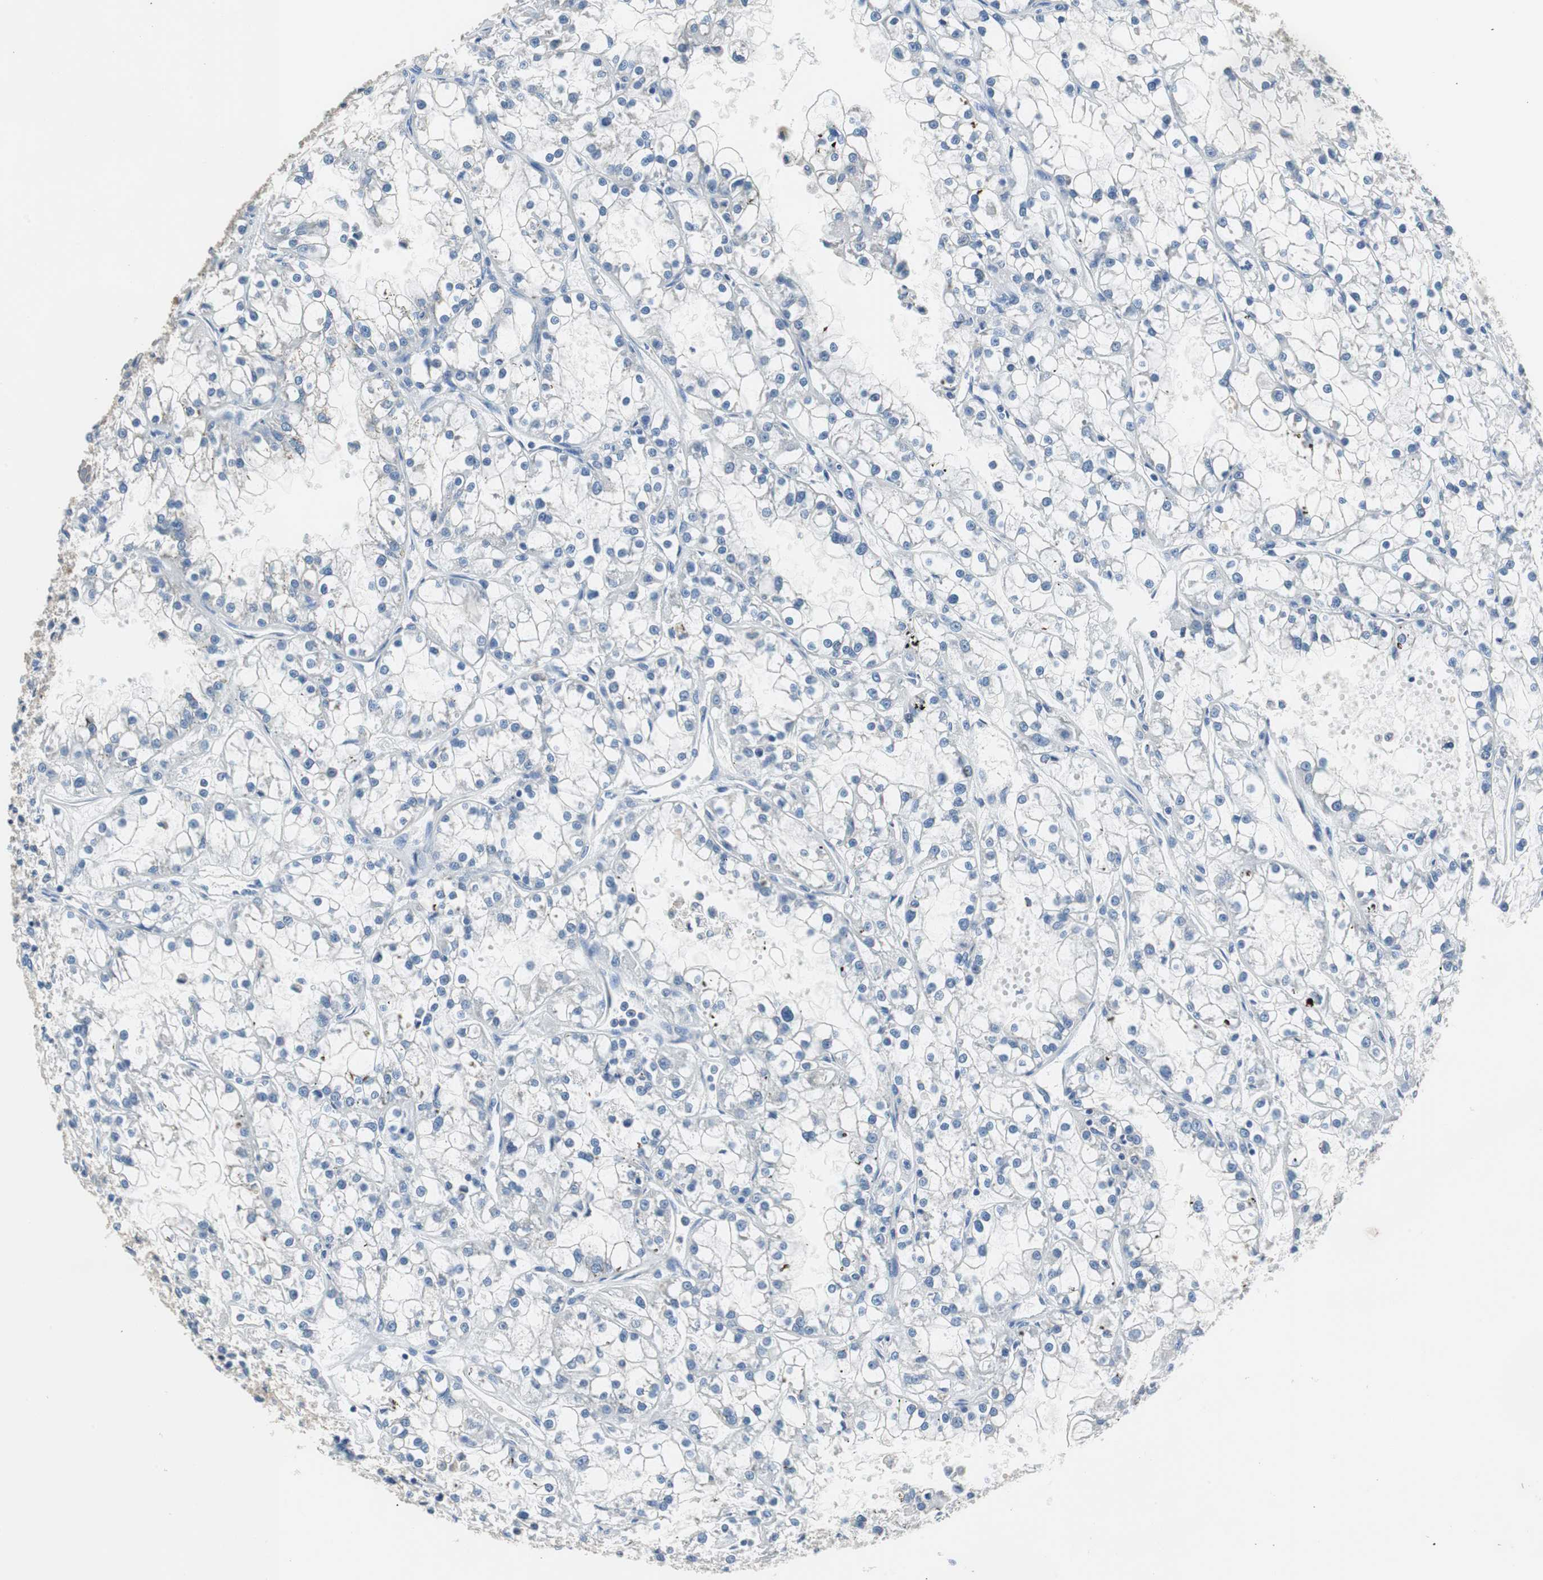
{"staining": {"intensity": "negative", "quantity": "none", "location": "none"}, "tissue": "renal cancer", "cell_type": "Tumor cells", "image_type": "cancer", "snomed": [{"axis": "morphology", "description": "Adenocarcinoma, NOS"}, {"axis": "topography", "description": "Kidney"}], "caption": "This is a photomicrograph of immunohistochemistry (IHC) staining of renal cancer (adenocarcinoma), which shows no expression in tumor cells.", "gene": "PRKCA", "patient": {"sex": "female", "age": 52}}